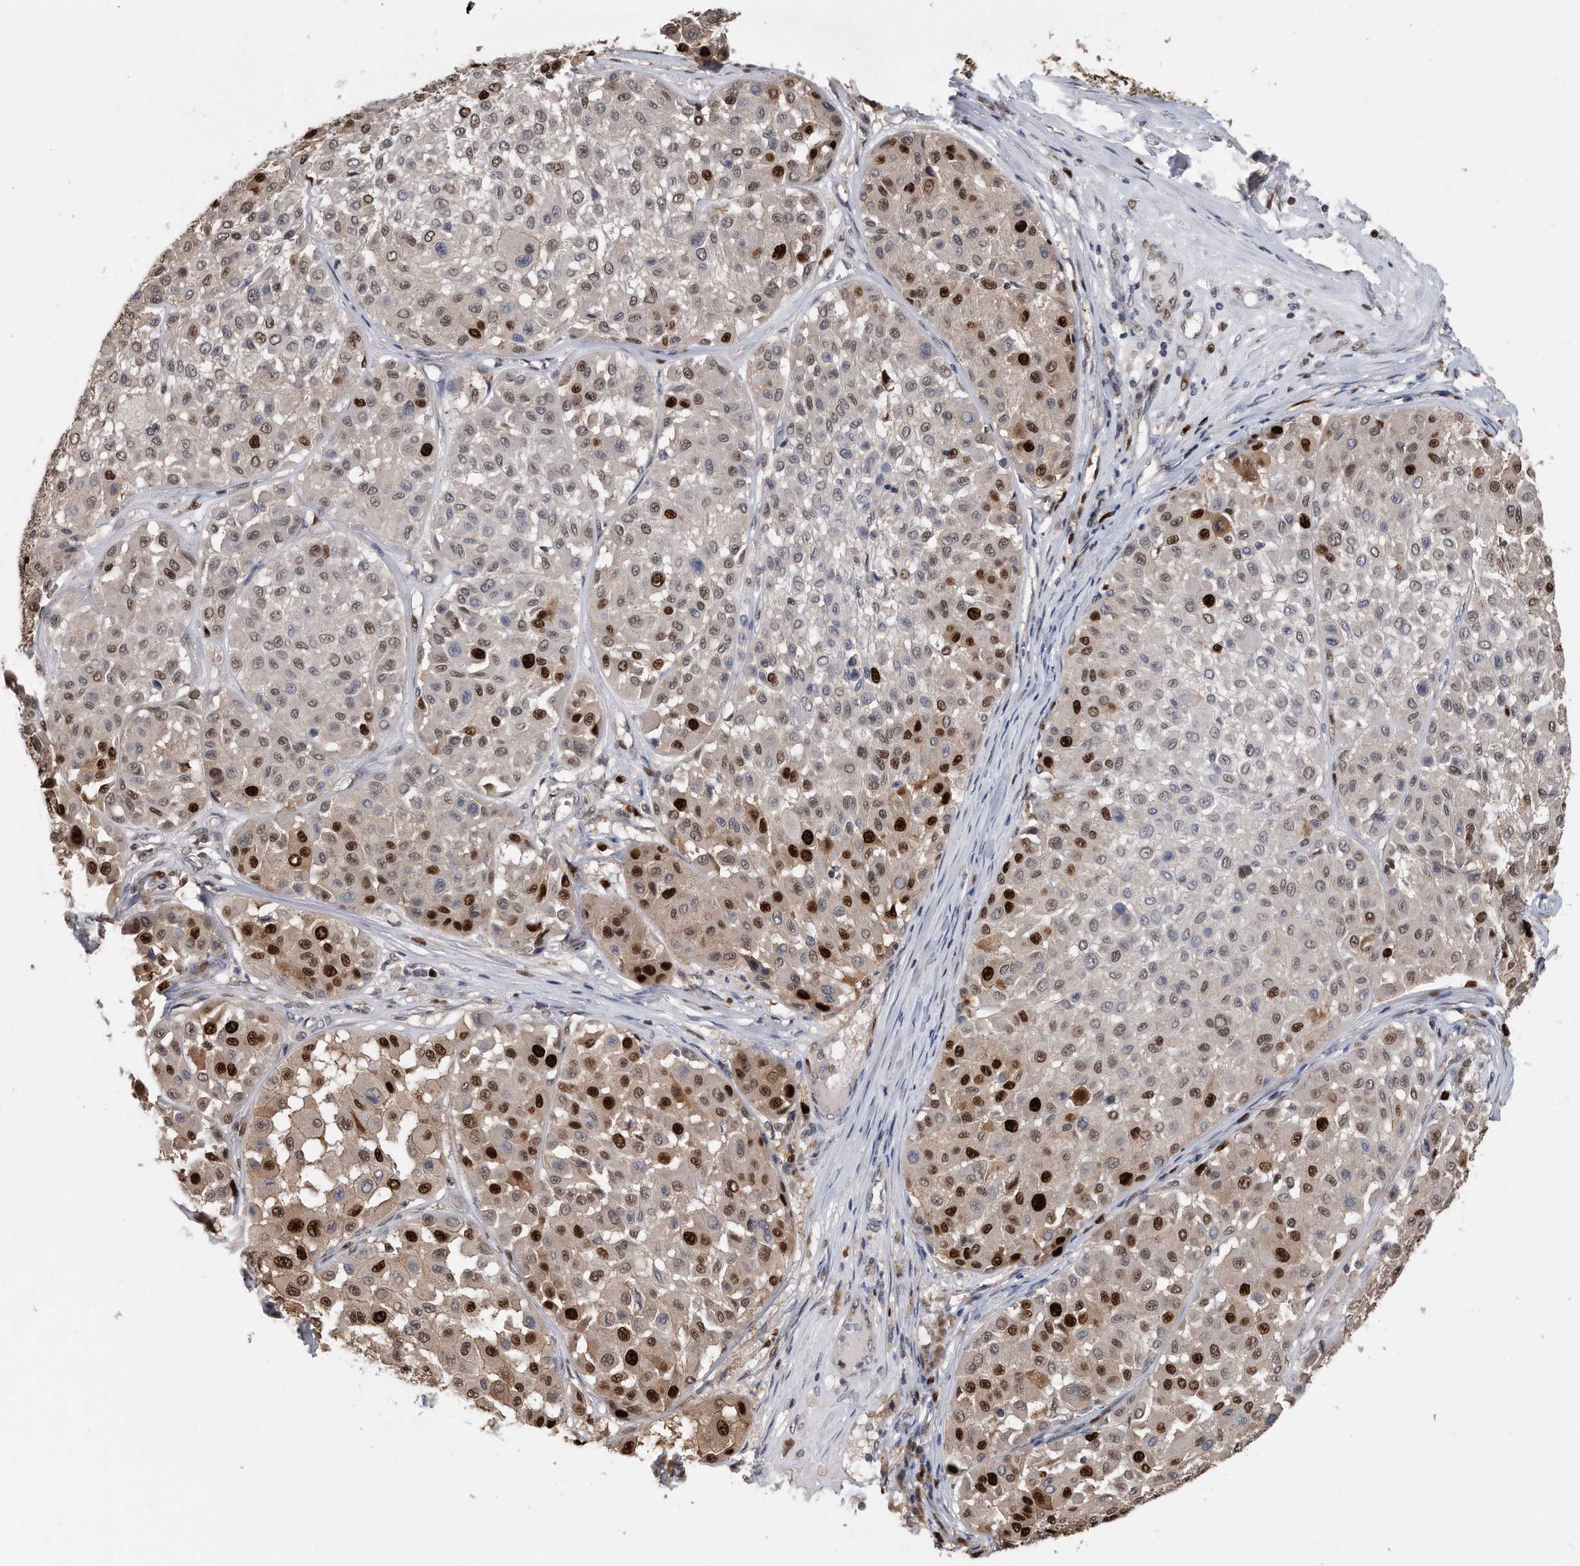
{"staining": {"intensity": "strong", "quantity": "<25%", "location": "nuclear"}, "tissue": "melanoma", "cell_type": "Tumor cells", "image_type": "cancer", "snomed": [{"axis": "morphology", "description": "Malignant melanoma, Metastatic site"}, {"axis": "topography", "description": "Soft tissue"}], "caption": "DAB immunohistochemical staining of human malignant melanoma (metastatic site) shows strong nuclear protein positivity in about <25% of tumor cells.", "gene": "PCNA", "patient": {"sex": "male", "age": 41}}